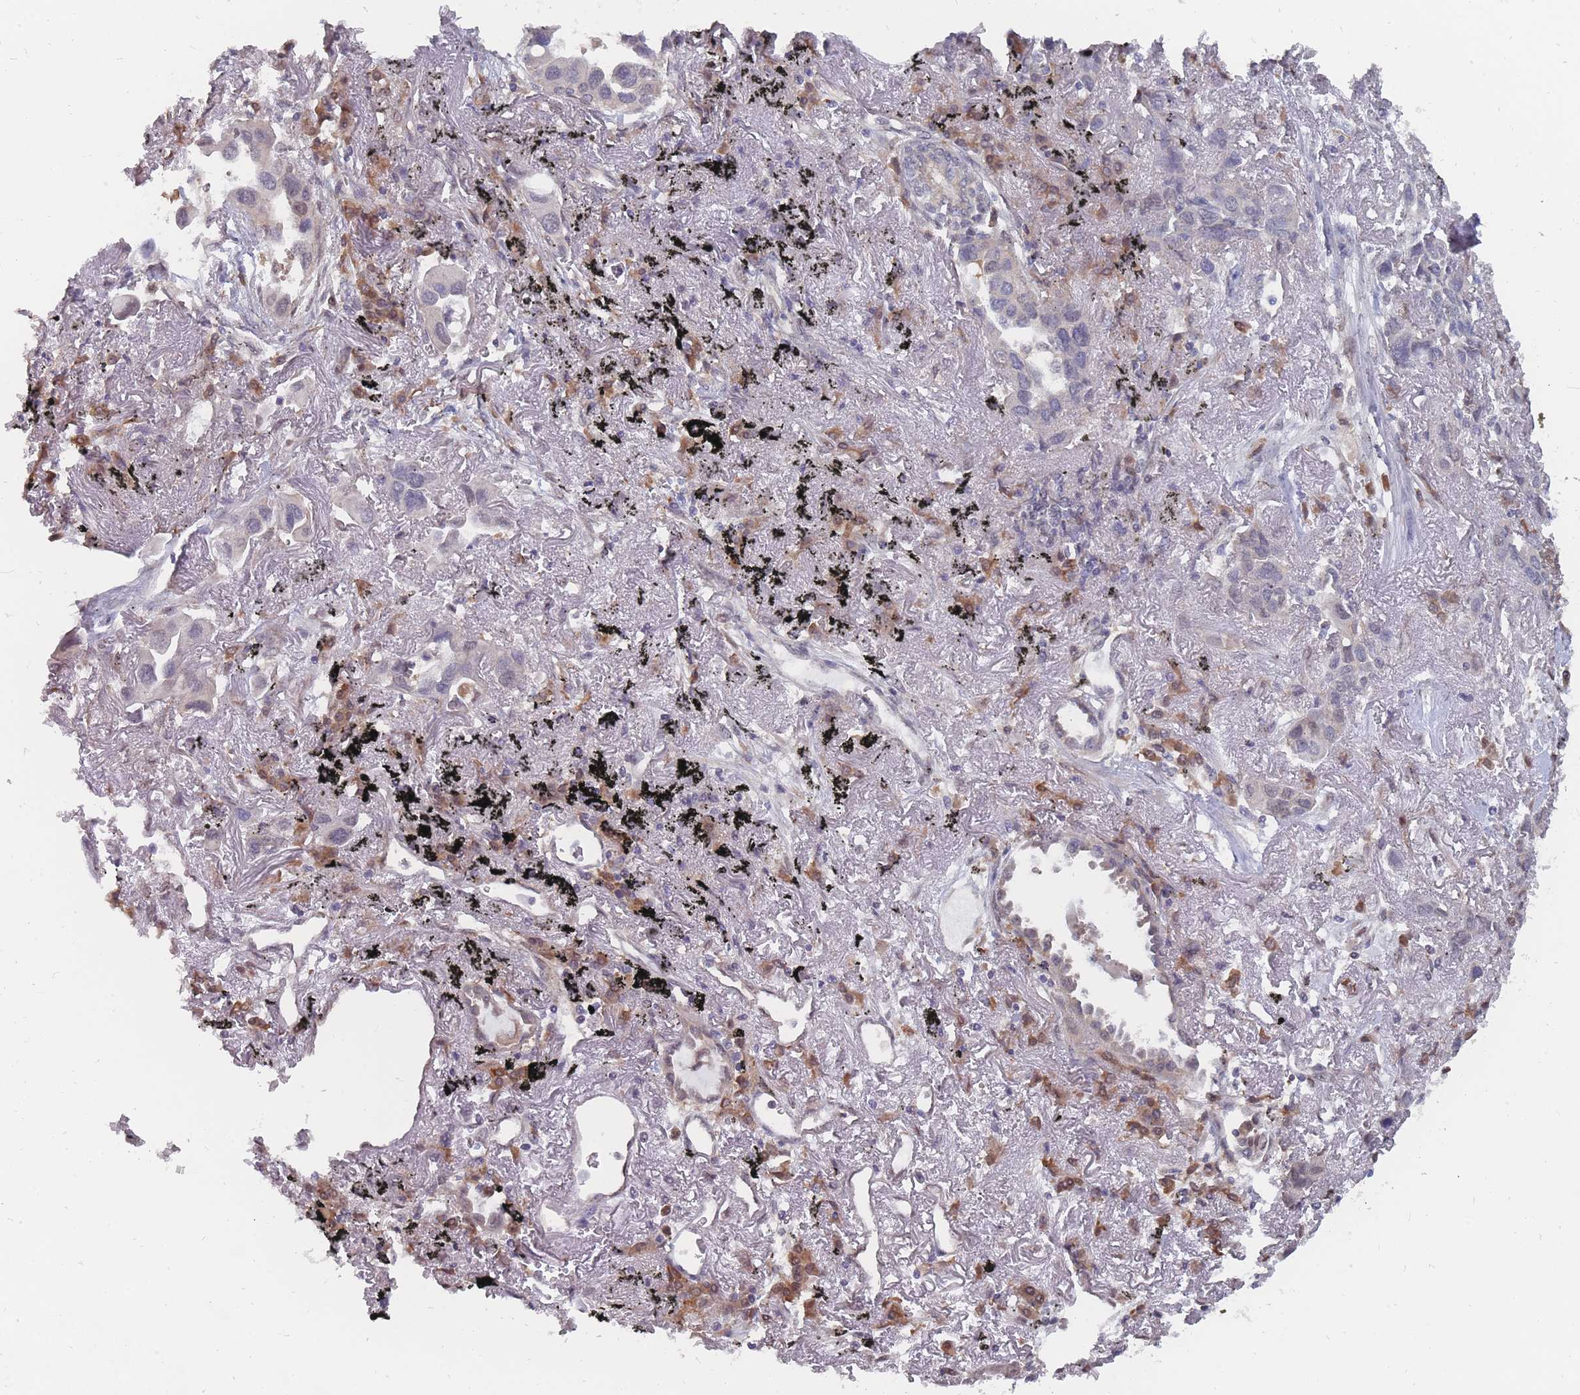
{"staining": {"intensity": "negative", "quantity": "none", "location": "none"}, "tissue": "lung cancer", "cell_type": "Tumor cells", "image_type": "cancer", "snomed": [{"axis": "morphology", "description": "Adenocarcinoma, NOS"}, {"axis": "topography", "description": "Lung"}], "caption": "Lung adenocarcinoma stained for a protein using immunohistochemistry exhibits no staining tumor cells.", "gene": "NKD1", "patient": {"sex": "female", "age": 76}}